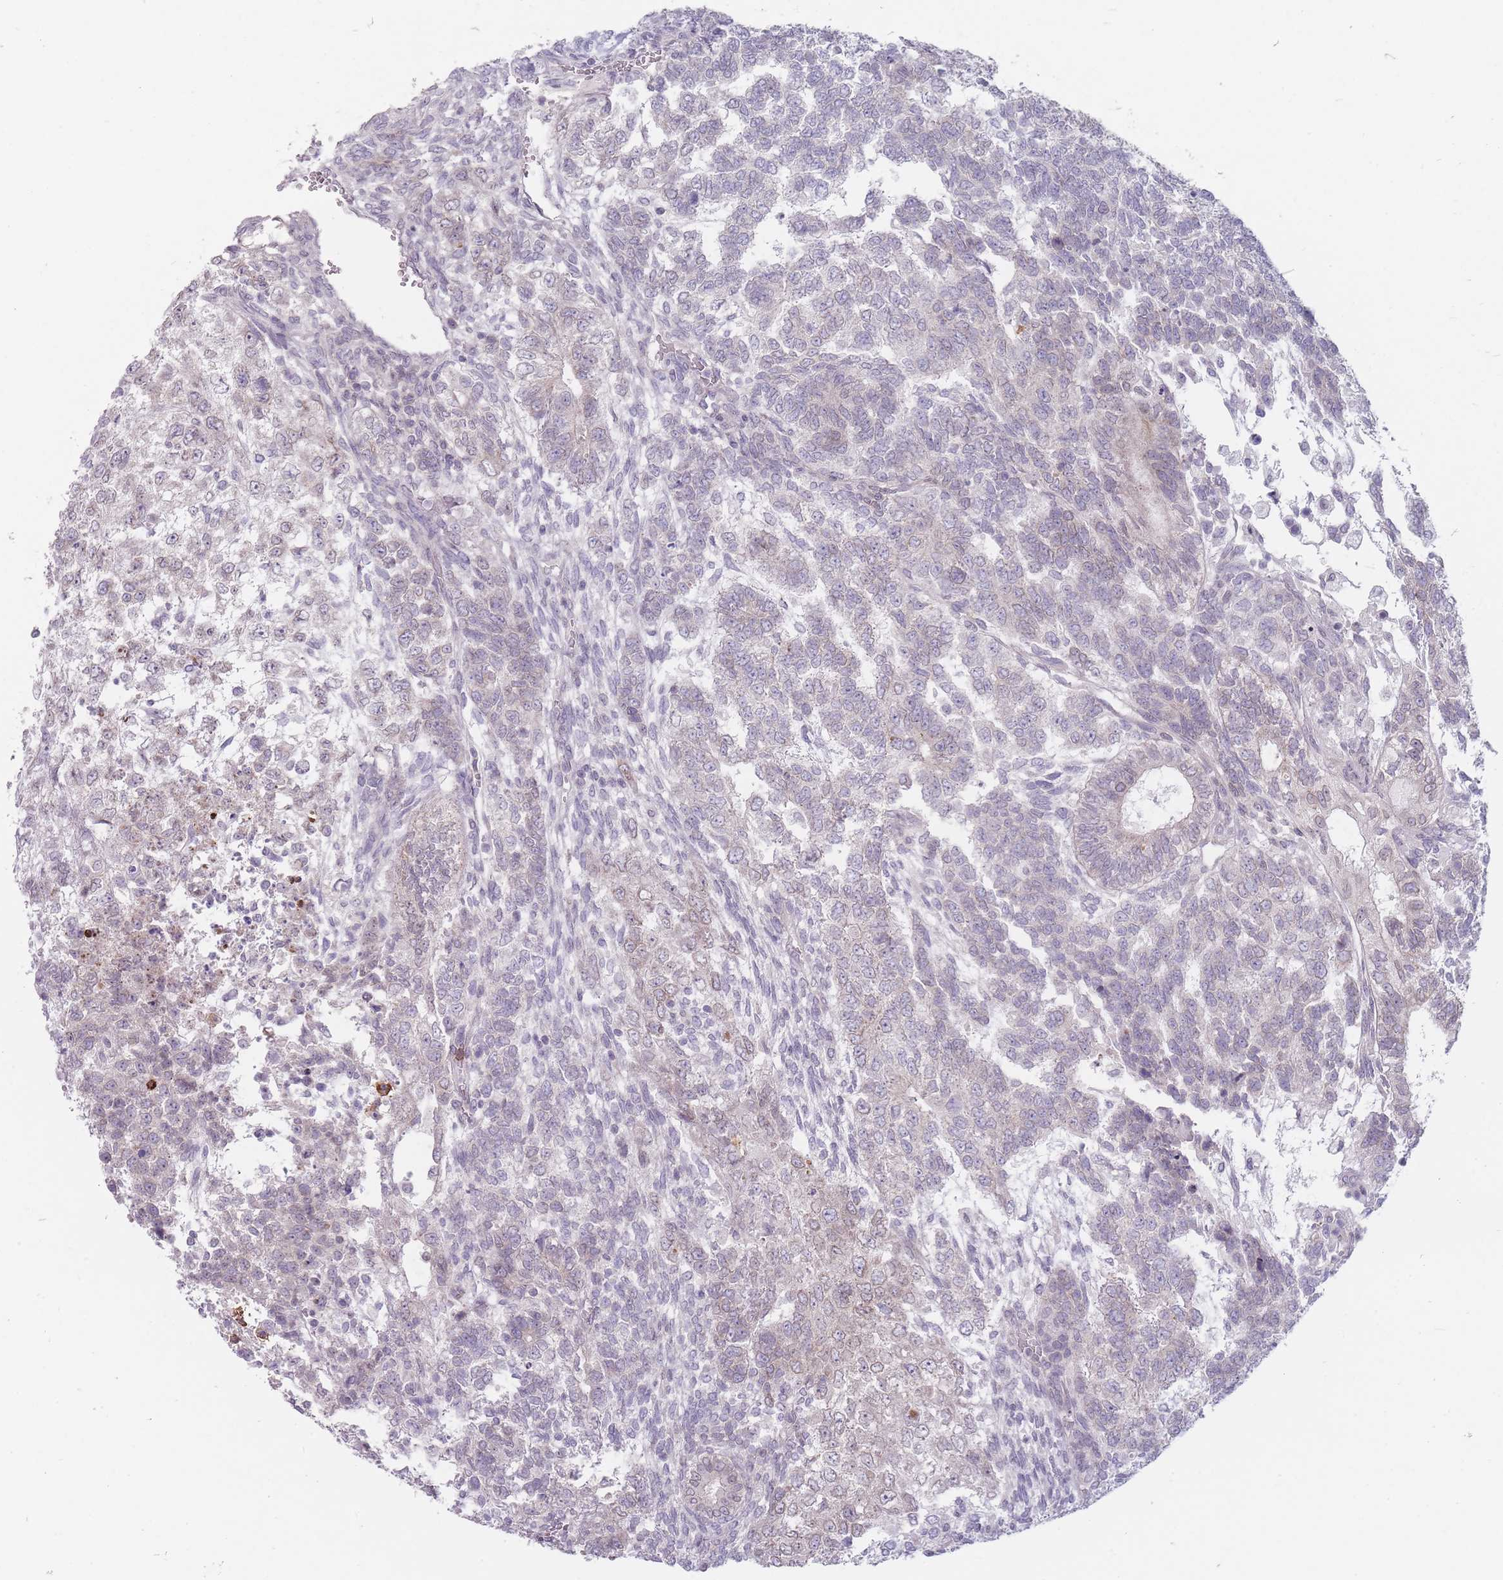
{"staining": {"intensity": "negative", "quantity": "none", "location": "none"}, "tissue": "testis cancer", "cell_type": "Tumor cells", "image_type": "cancer", "snomed": [{"axis": "morphology", "description": "Carcinoma, Embryonal, NOS"}, {"axis": "topography", "description": "Testis"}], "caption": "IHC photomicrograph of neoplastic tissue: human testis embryonal carcinoma stained with DAB (3,3'-diaminobenzidine) displays no significant protein expression in tumor cells.", "gene": "PCDH12", "patient": {"sex": "male", "age": 23}}